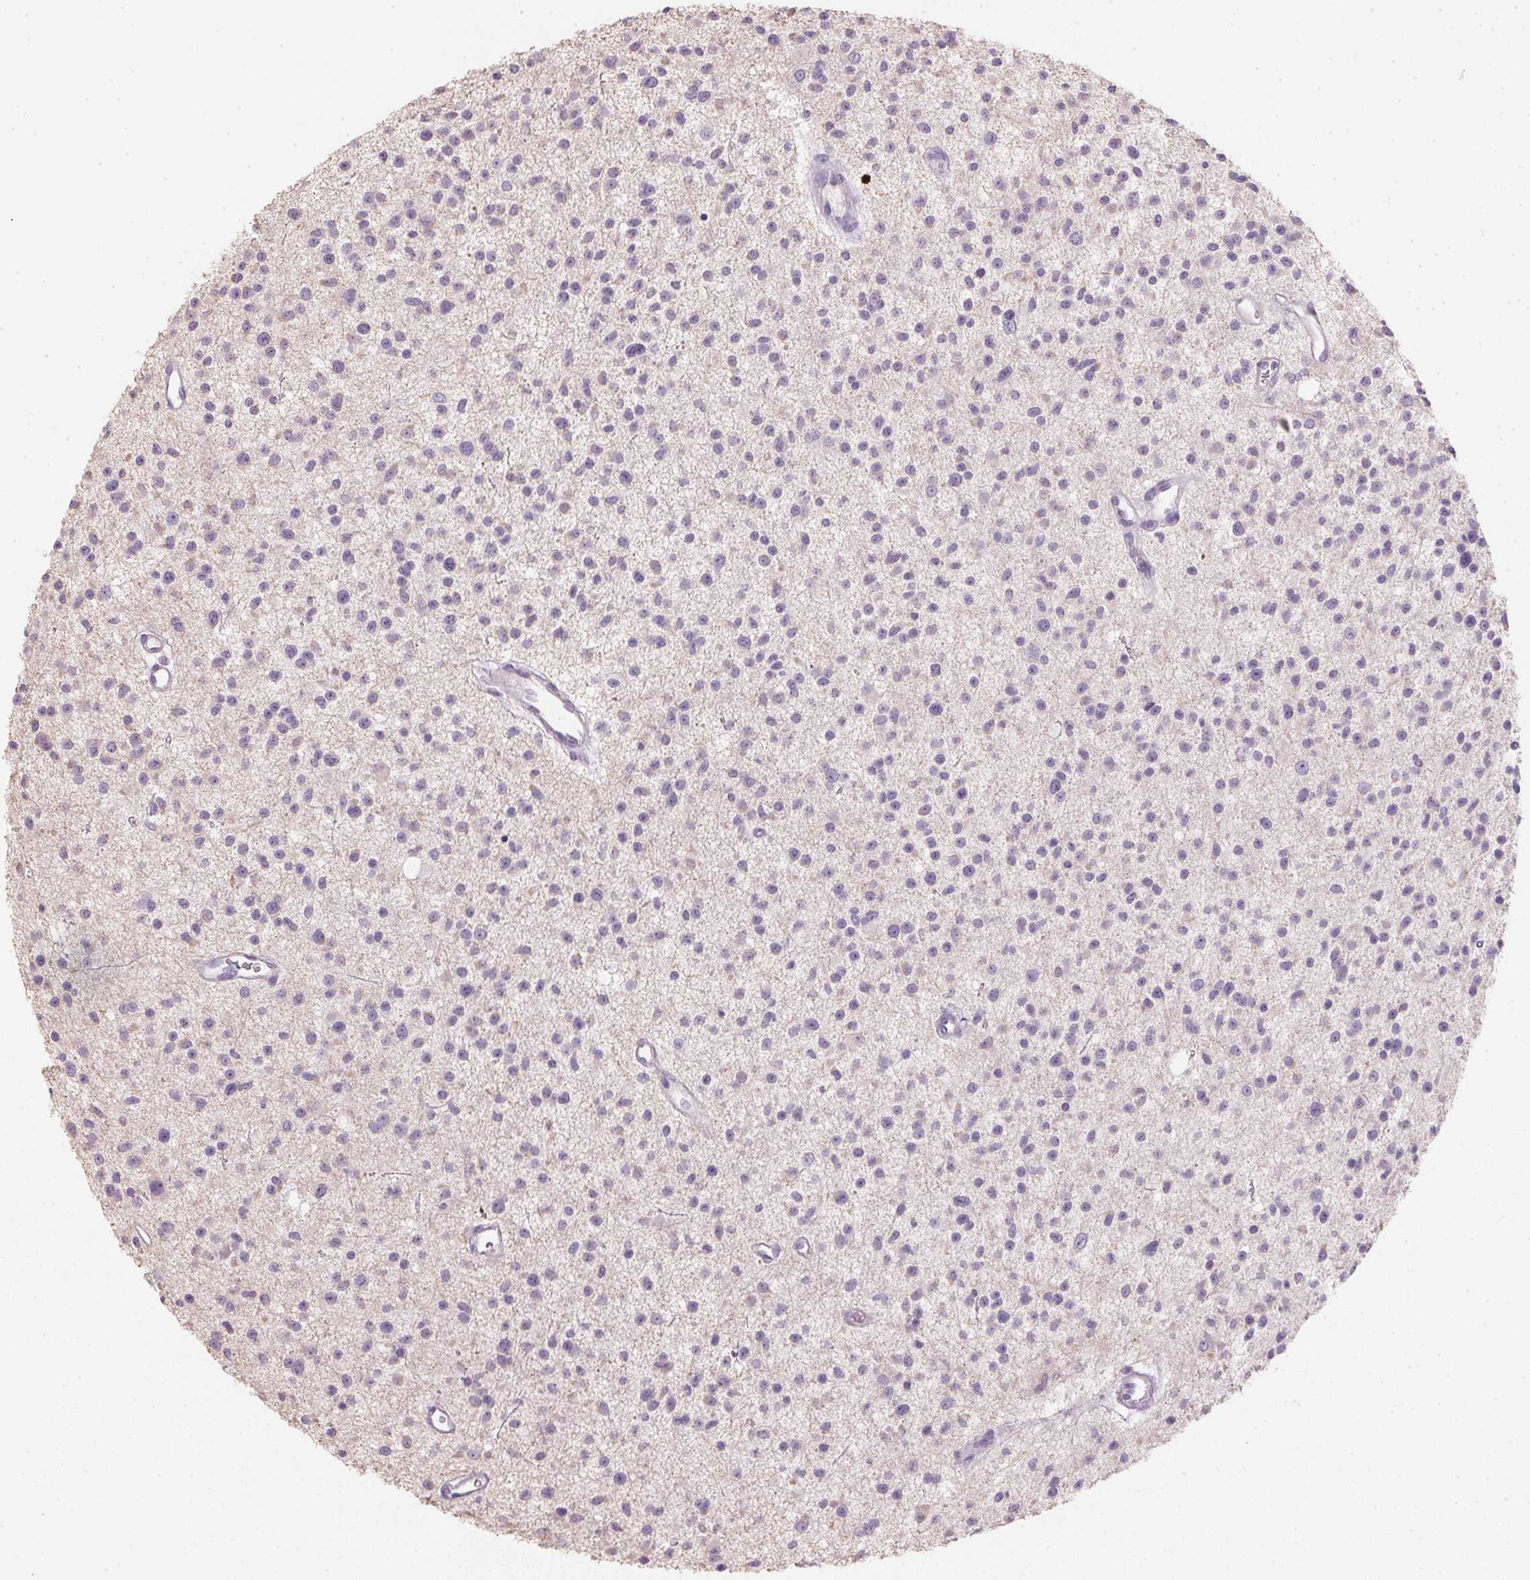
{"staining": {"intensity": "negative", "quantity": "none", "location": "none"}, "tissue": "glioma", "cell_type": "Tumor cells", "image_type": "cancer", "snomed": [{"axis": "morphology", "description": "Glioma, malignant, Low grade"}, {"axis": "topography", "description": "Brain"}], "caption": "IHC image of neoplastic tissue: glioma stained with DAB (3,3'-diaminobenzidine) exhibits no significant protein staining in tumor cells. (Stains: DAB IHC with hematoxylin counter stain, Microscopy: brightfield microscopy at high magnification).", "gene": "HSD17B1", "patient": {"sex": "male", "age": 43}}